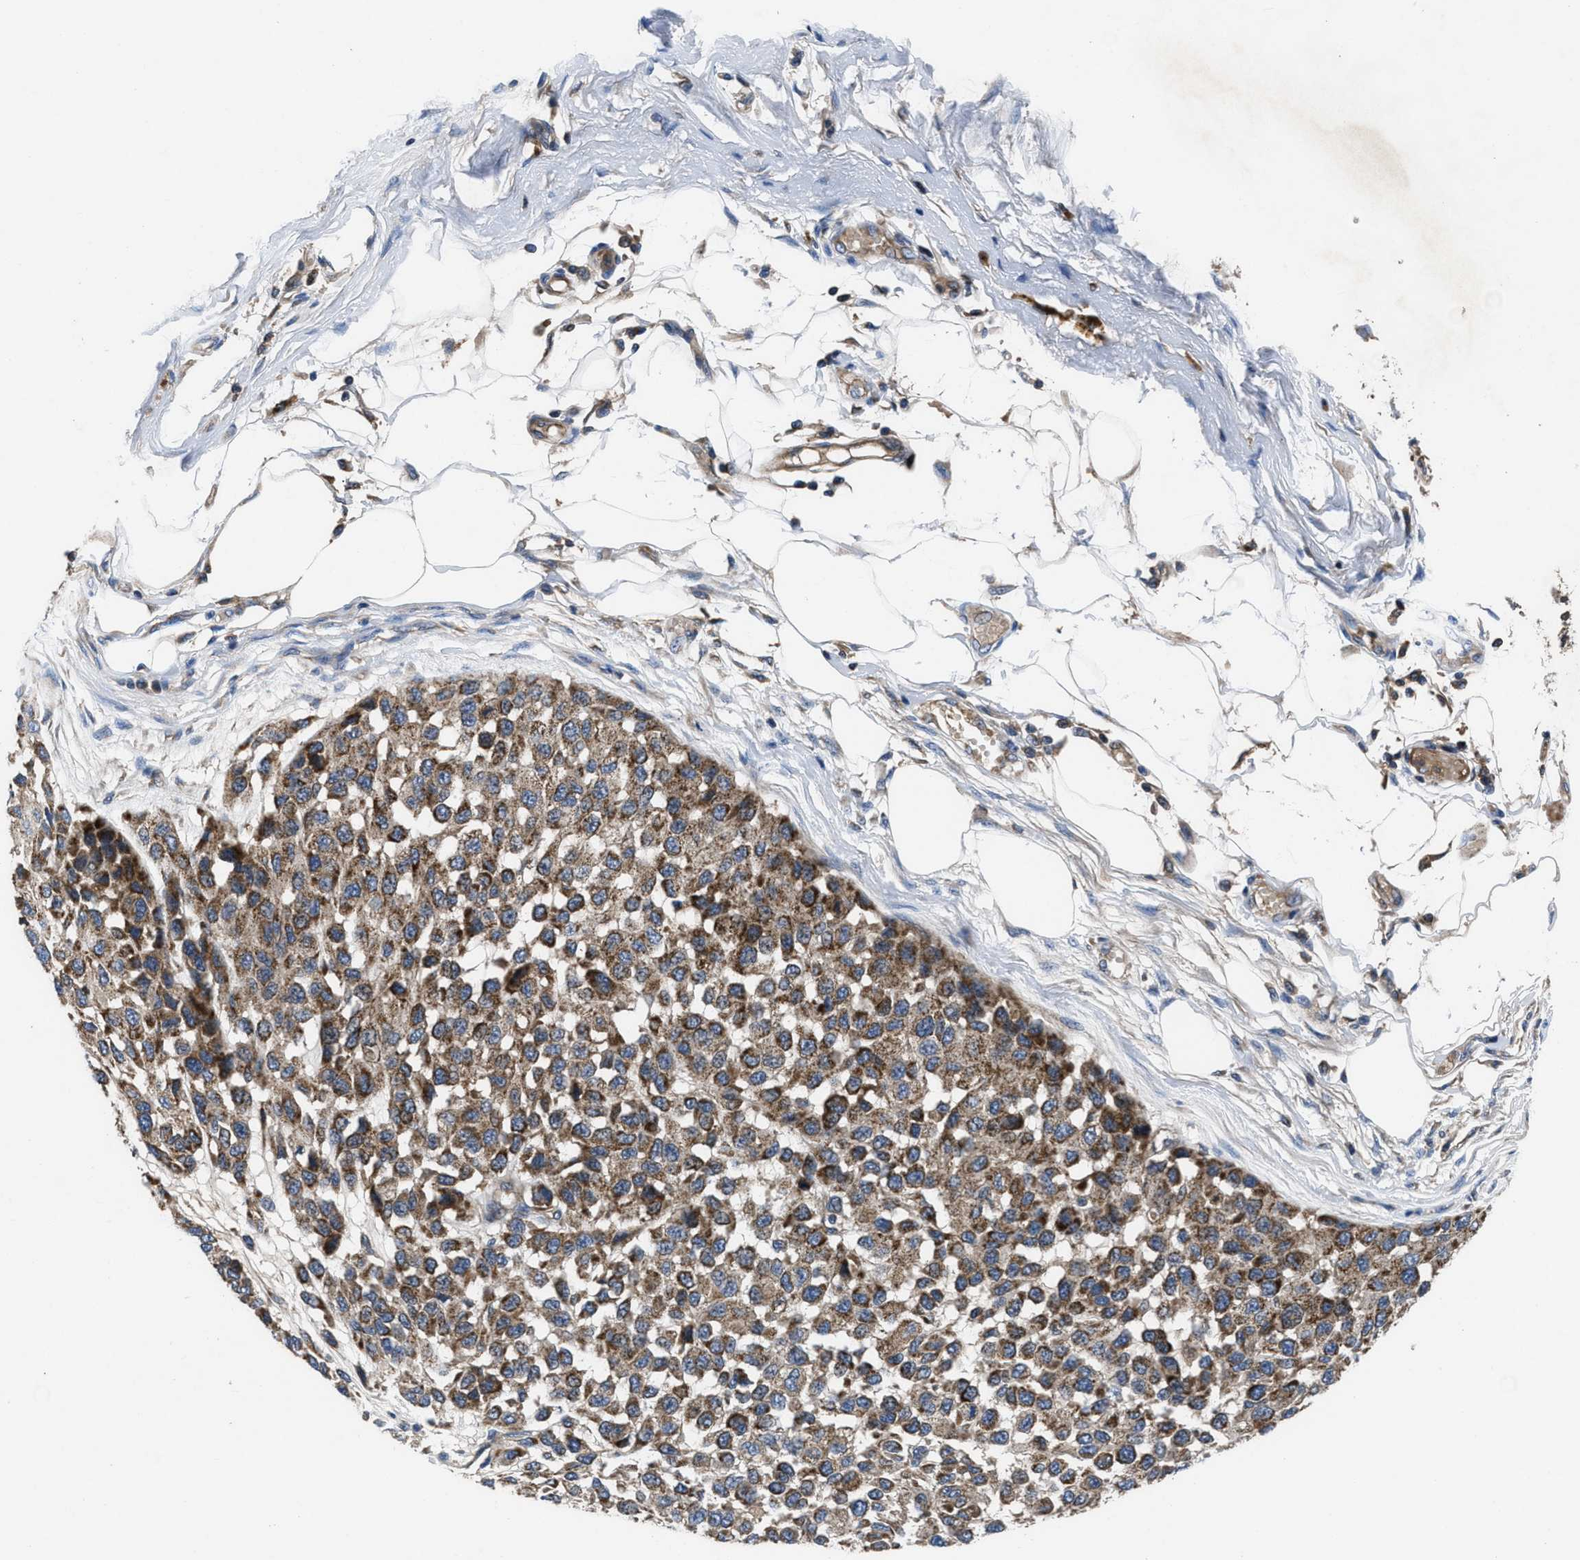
{"staining": {"intensity": "moderate", "quantity": ">75%", "location": "cytoplasmic/membranous"}, "tissue": "melanoma", "cell_type": "Tumor cells", "image_type": "cancer", "snomed": [{"axis": "morphology", "description": "Normal tissue, NOS"}, {"axis": "morphology", "description": "Malignant melanoma, NOS"}, {"axis": "topography", "description": "Skin"}], "caption": "Melanoma stained for a protein (brown) exhibits moderate cytoplasmic/membranous positive staining in about >75% of tumor cells.", "gene": "YBEY", "patient": {"sex": "male", "age": 62}}